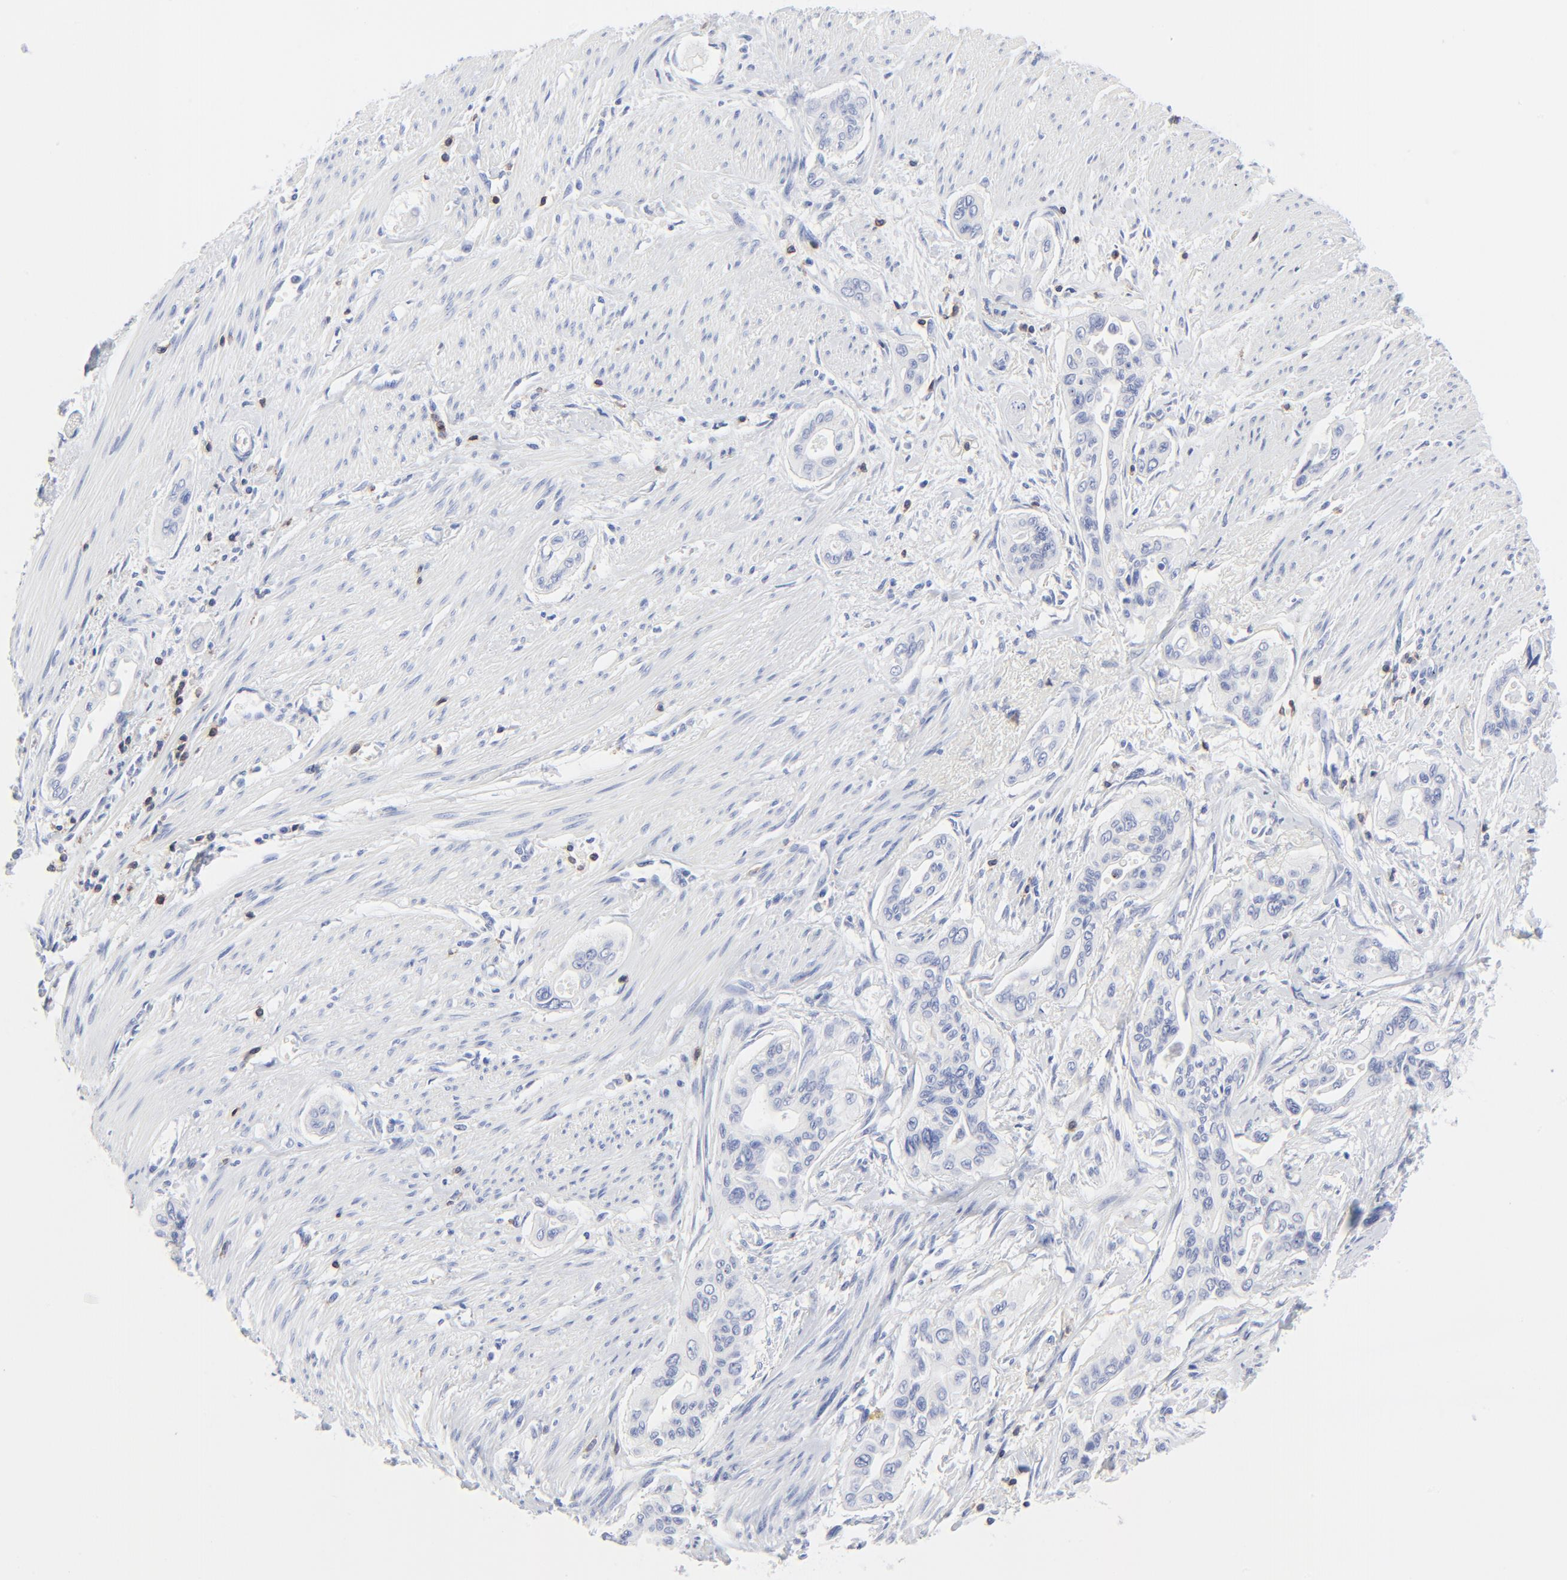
{"staining": {"intensity": "negative", "quantity": "none", "location": "none"}, "tissue": "pancreatic cancer", "cell_type": "Tumor cells", "image_type": "cancer", "snomed": [{"axis": "morphology", "description": "Adenocarcinoma, NOS"}, {"axis": "topography", "description": "Pancreas"}], "caption": "An immunohistochemistry image of pancreatic cancer is shown. There is no staining in tumor cells of pancreatic cancer. (DAB IHC with hematoxylin counter stain).", "gene": "LCK", "patient": {"sex": "male", "age": 77}}